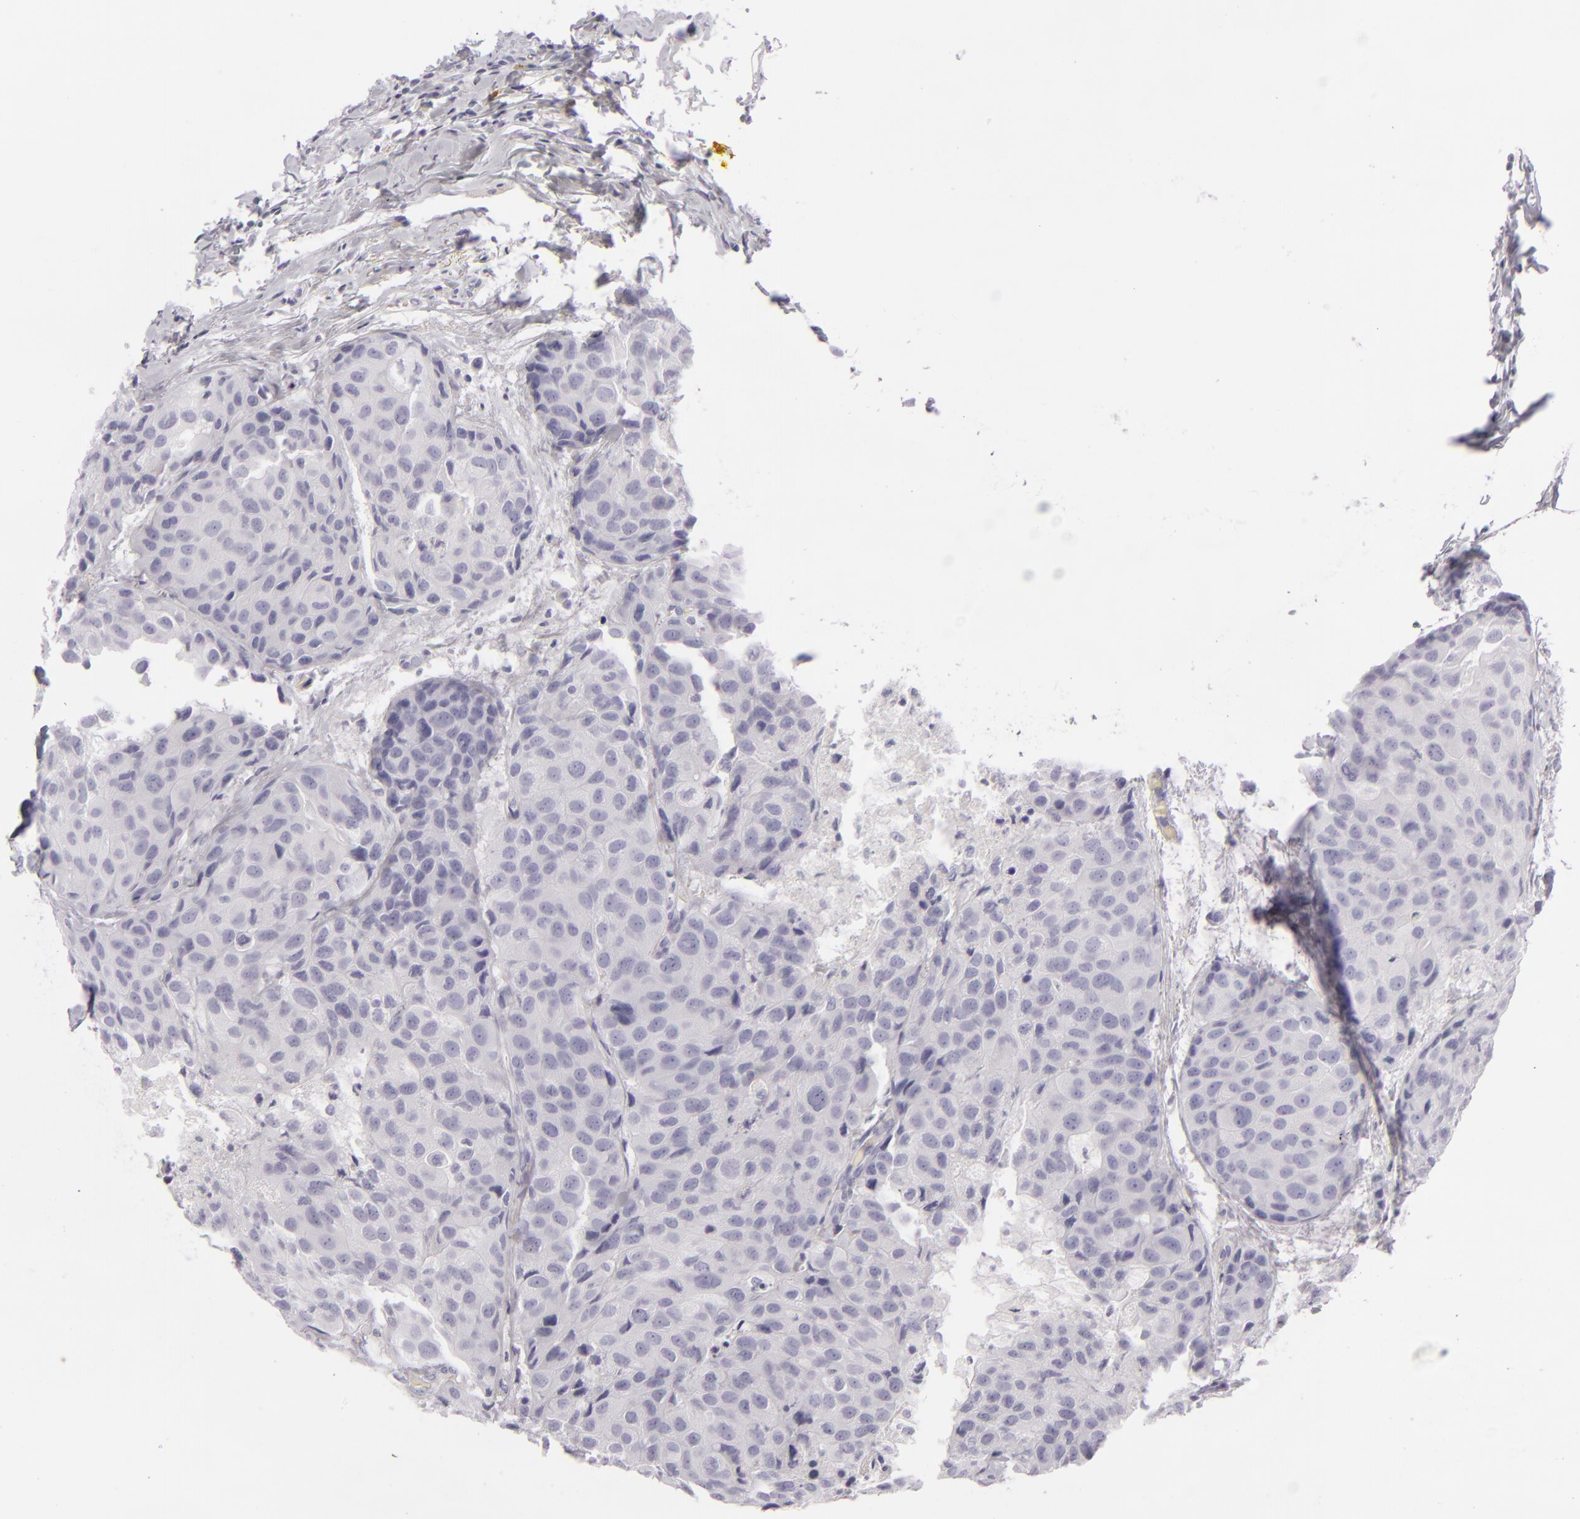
{"staining": {"intensity": "negative", "quantity": "none", "location": "none"}, "tissue": "breast cancer", "cell_type": "Tumor cells", "image_type": "cancer", "snomed": [{"axis": "morphology", "description": "Duct carcinoma"}, {"axis": "topography", "description": "Breast"}], "caption": "This micrograph is of breast cancer stained with IHC to label a protein in brown with the nuclei are counter-stained blue. There is no expression in tumor cells.", "gene": "CDX2", "patient": {"sex": "female", "age": 68}}